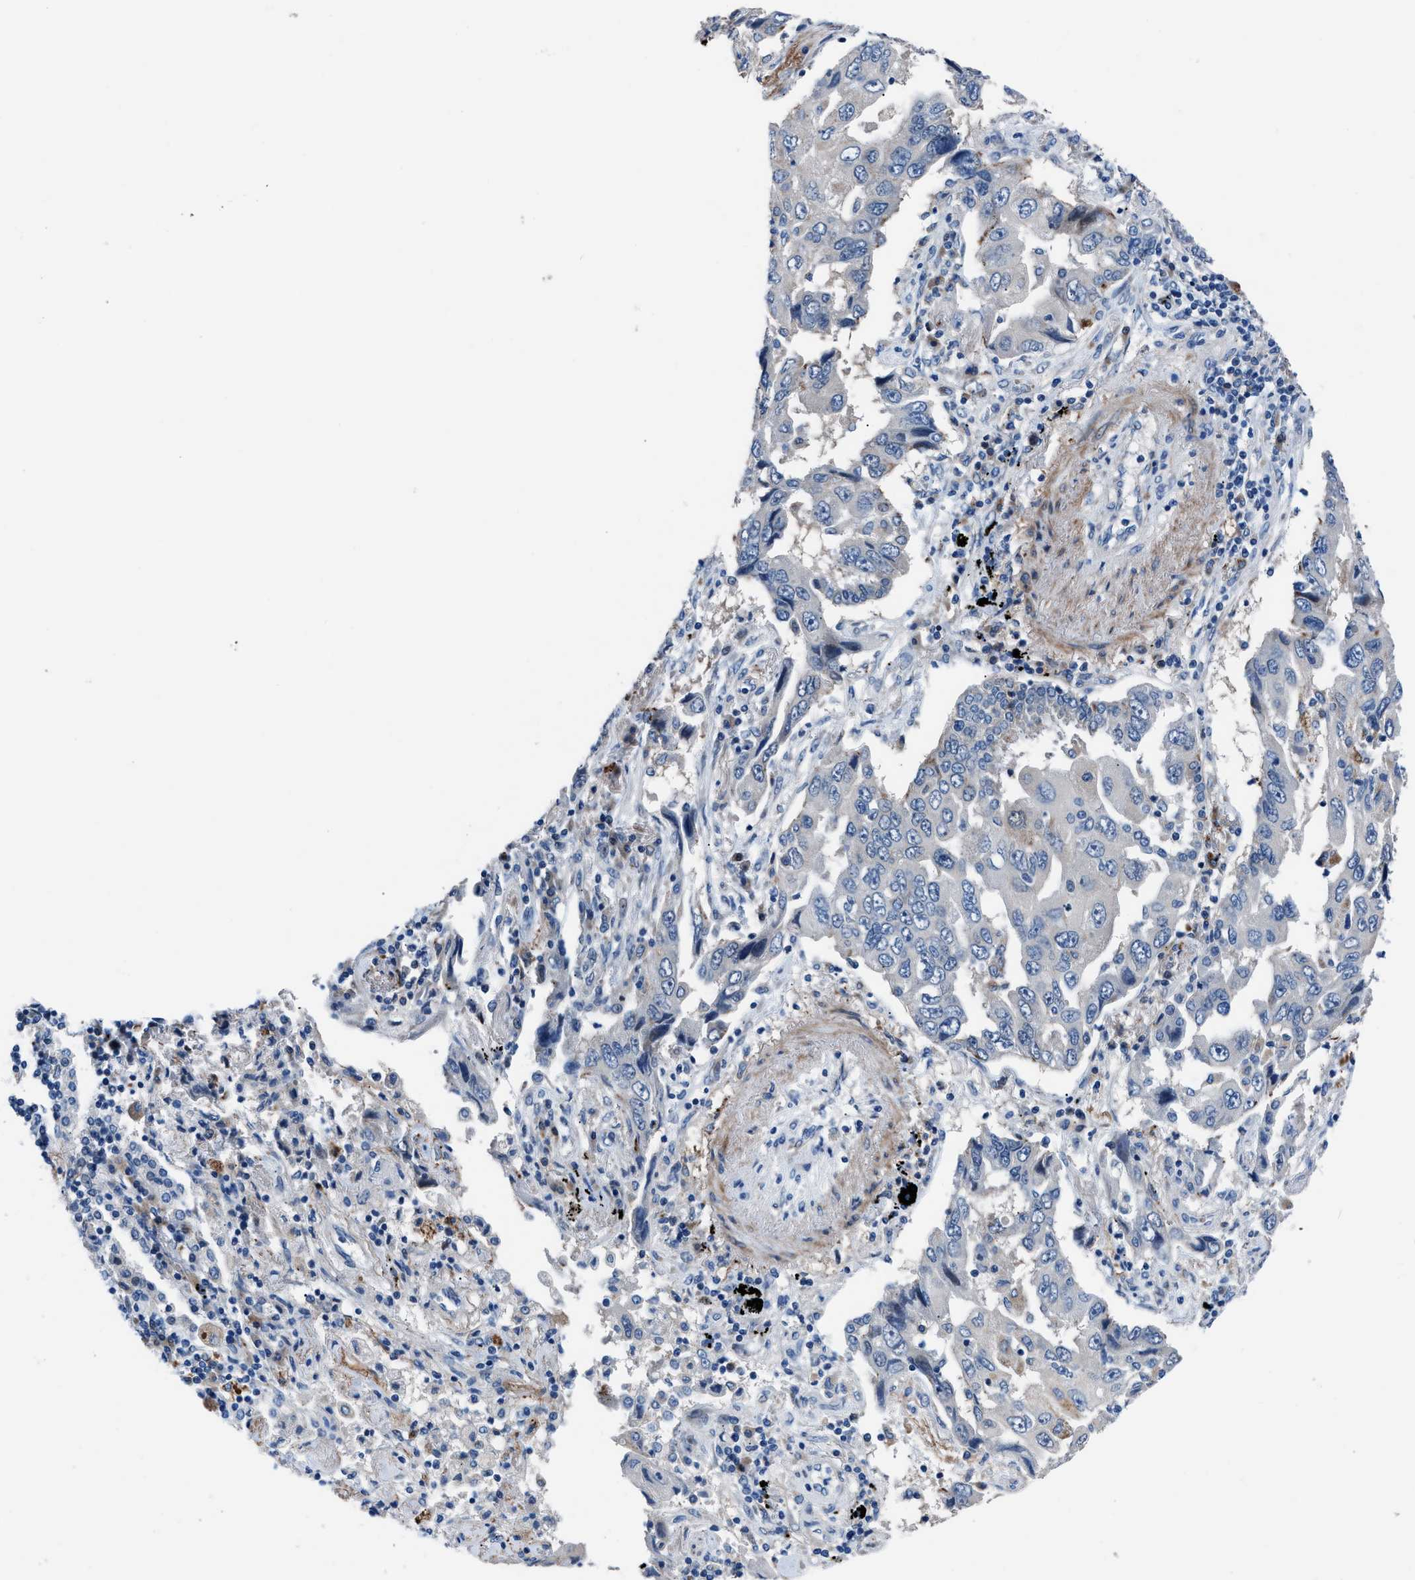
{"staining": {"intensity": "negative", "quantity": "none", "location": "none"}, "tissue": "lung cancer", "cell_type": "Tumor cells", "image_type": "cancer", "snomed": [{"axis": "morphology", "description": "Adenocarcinoma, NOS"}, {"axis": "topography", "description": "Lung"}], "caption": "DAB immunohistochemical staining of human adenocarcinoma (lung) reveals no significant staining in tumor cells. (Immunohistochemistry (ihc), brightfield microscopy, high magnification).", "gene": "UAP1", "patient": {"sex": "female", "age": 65}}